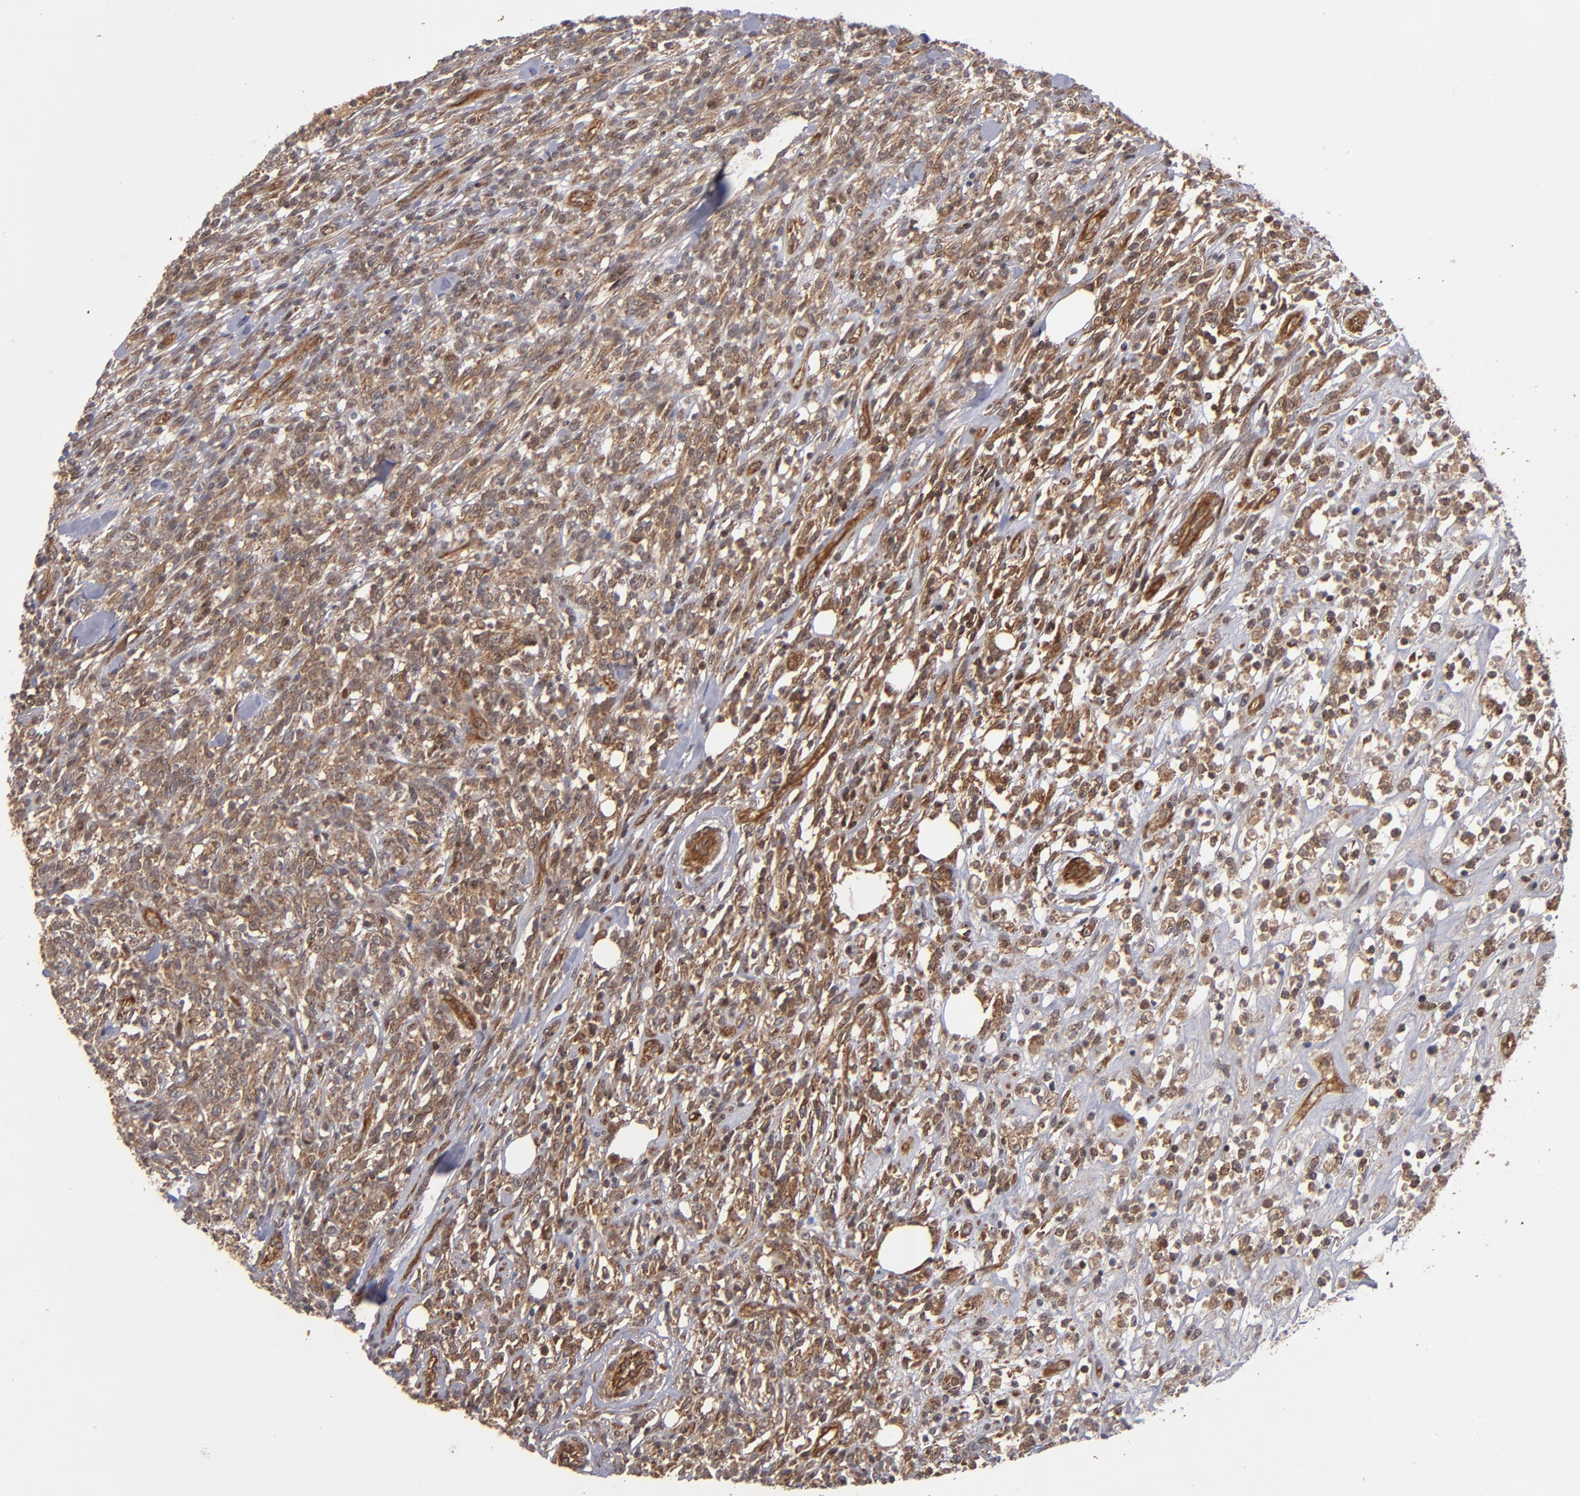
{"staining": {"intensity": "moderate", "quantity": "25%-75%", "location": "cytoplasmic/membranous"}, "tissue": "lymphoma", "cell_type": "Tumor cells", "image_type": "cancer", "snomed": [{"axis": "morphology", "description": "Malignant lymphoma, non-Hodgkin's type, High grade"}, {"axis": "topography", "description": "Lymph node"}], "caption": "Immunohistochemical staining of human lymphoma shows medium levels of moderate cytoplasmic/membranous staining in about 25%-75% of tumor cells. The staining is performed using DAB (3,3'-diaminobenzidine) brown chromogen to label protein expression. The nuclei are counter-stained blue using hematoxylin.", "gene": "BDKRB1", "patient": {"sex": "female", "age": 73}}